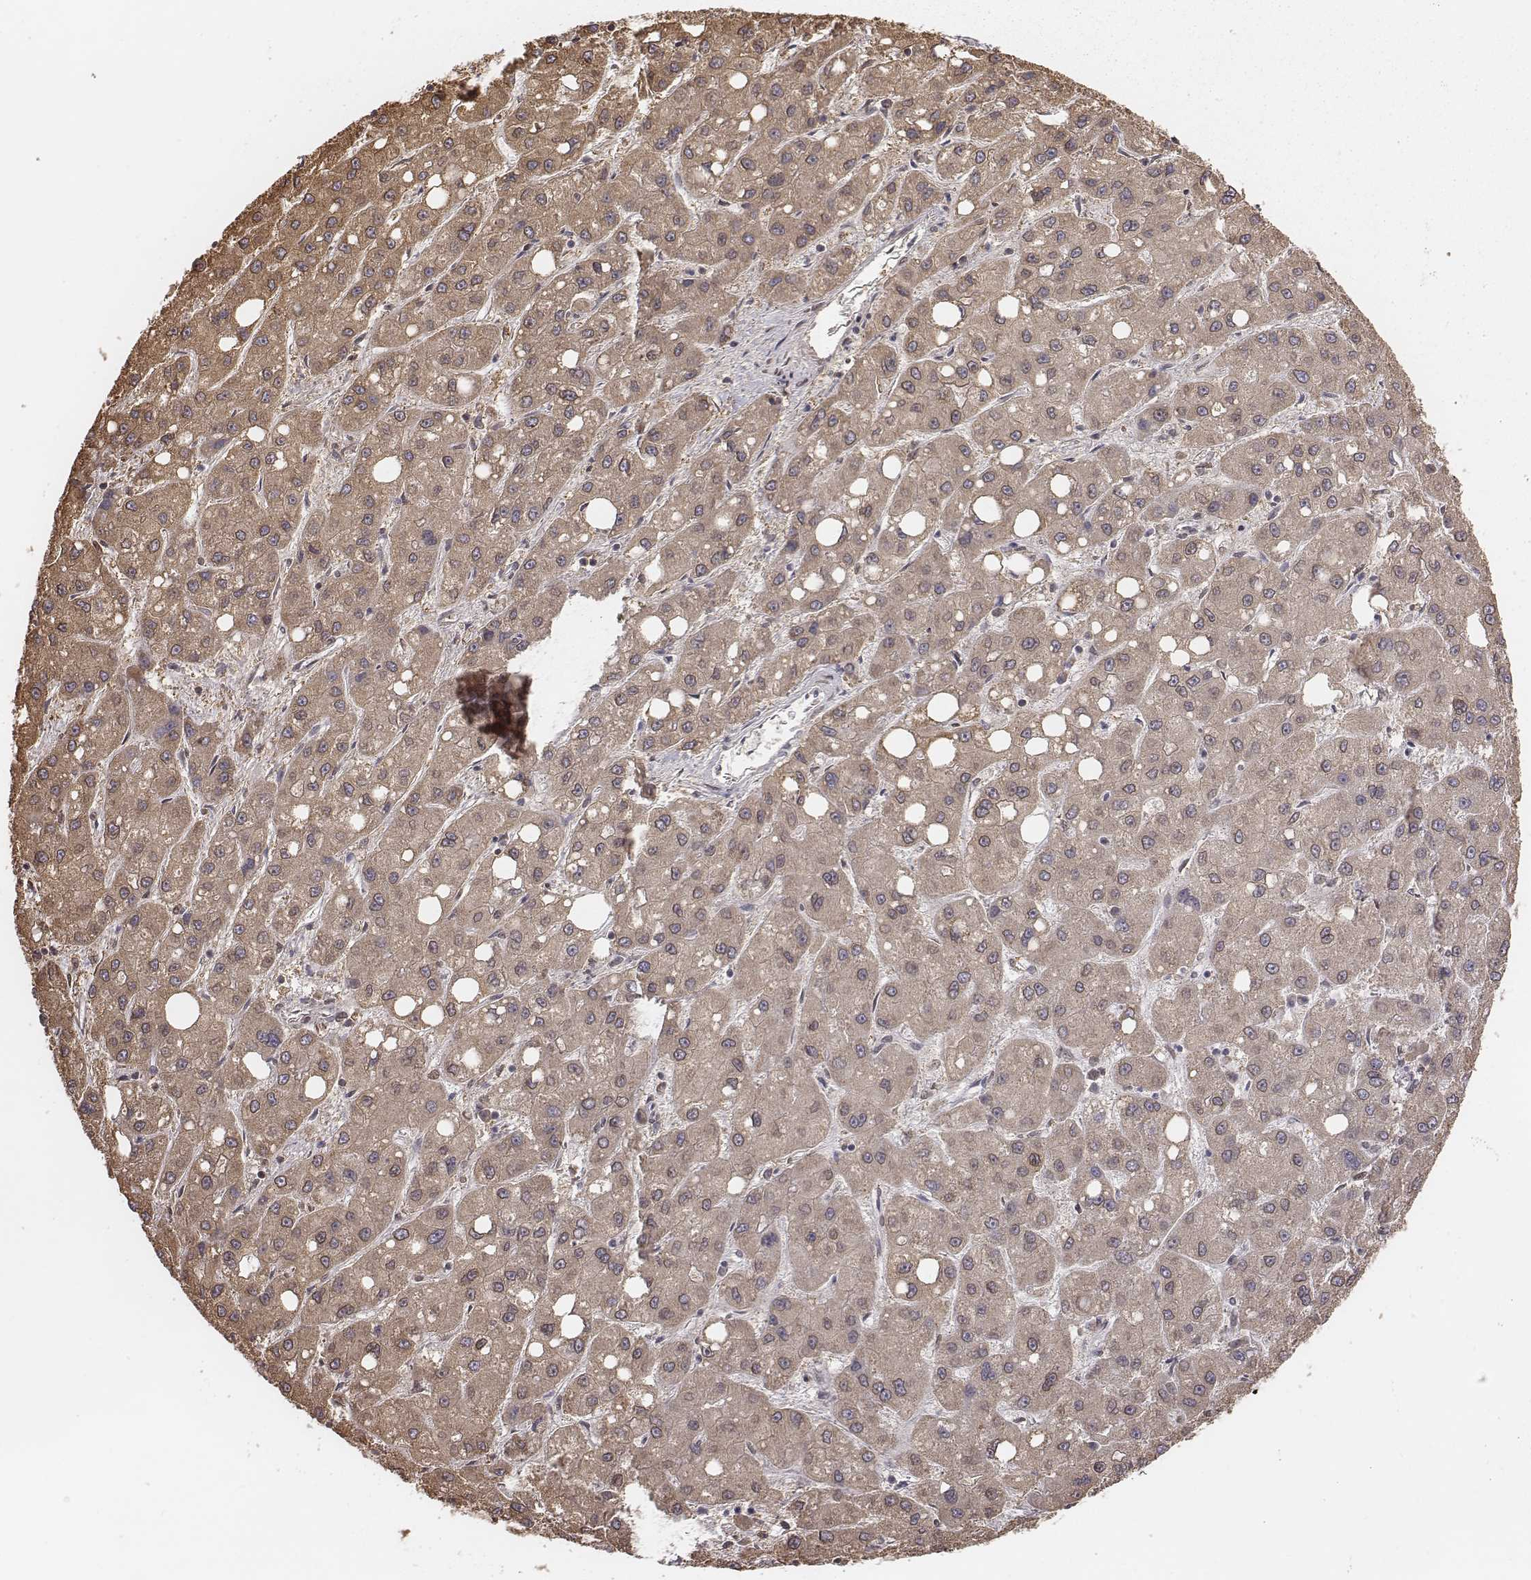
{"staining": {"intensity": "moderate", "quantity": "<25%", "location": "cytoplasmic/membranous"}, "tissue": "liver cancer", "cell_type": "Tumor cells", "image_type": "cancer", "snomed": [{"axis": "morphology", "description": "Carcinoma, Hepatocellular, NOS"}, {"axis": "topography", "description": "Liver"}], "caption": "A brown stain labels moderate cytoplasmic/membranous positivity of a protein in human liver hepatocellular carcinoma tumor cells.", "gene": "ACOT2", "patient": {"sex": "male", "age": 73}}